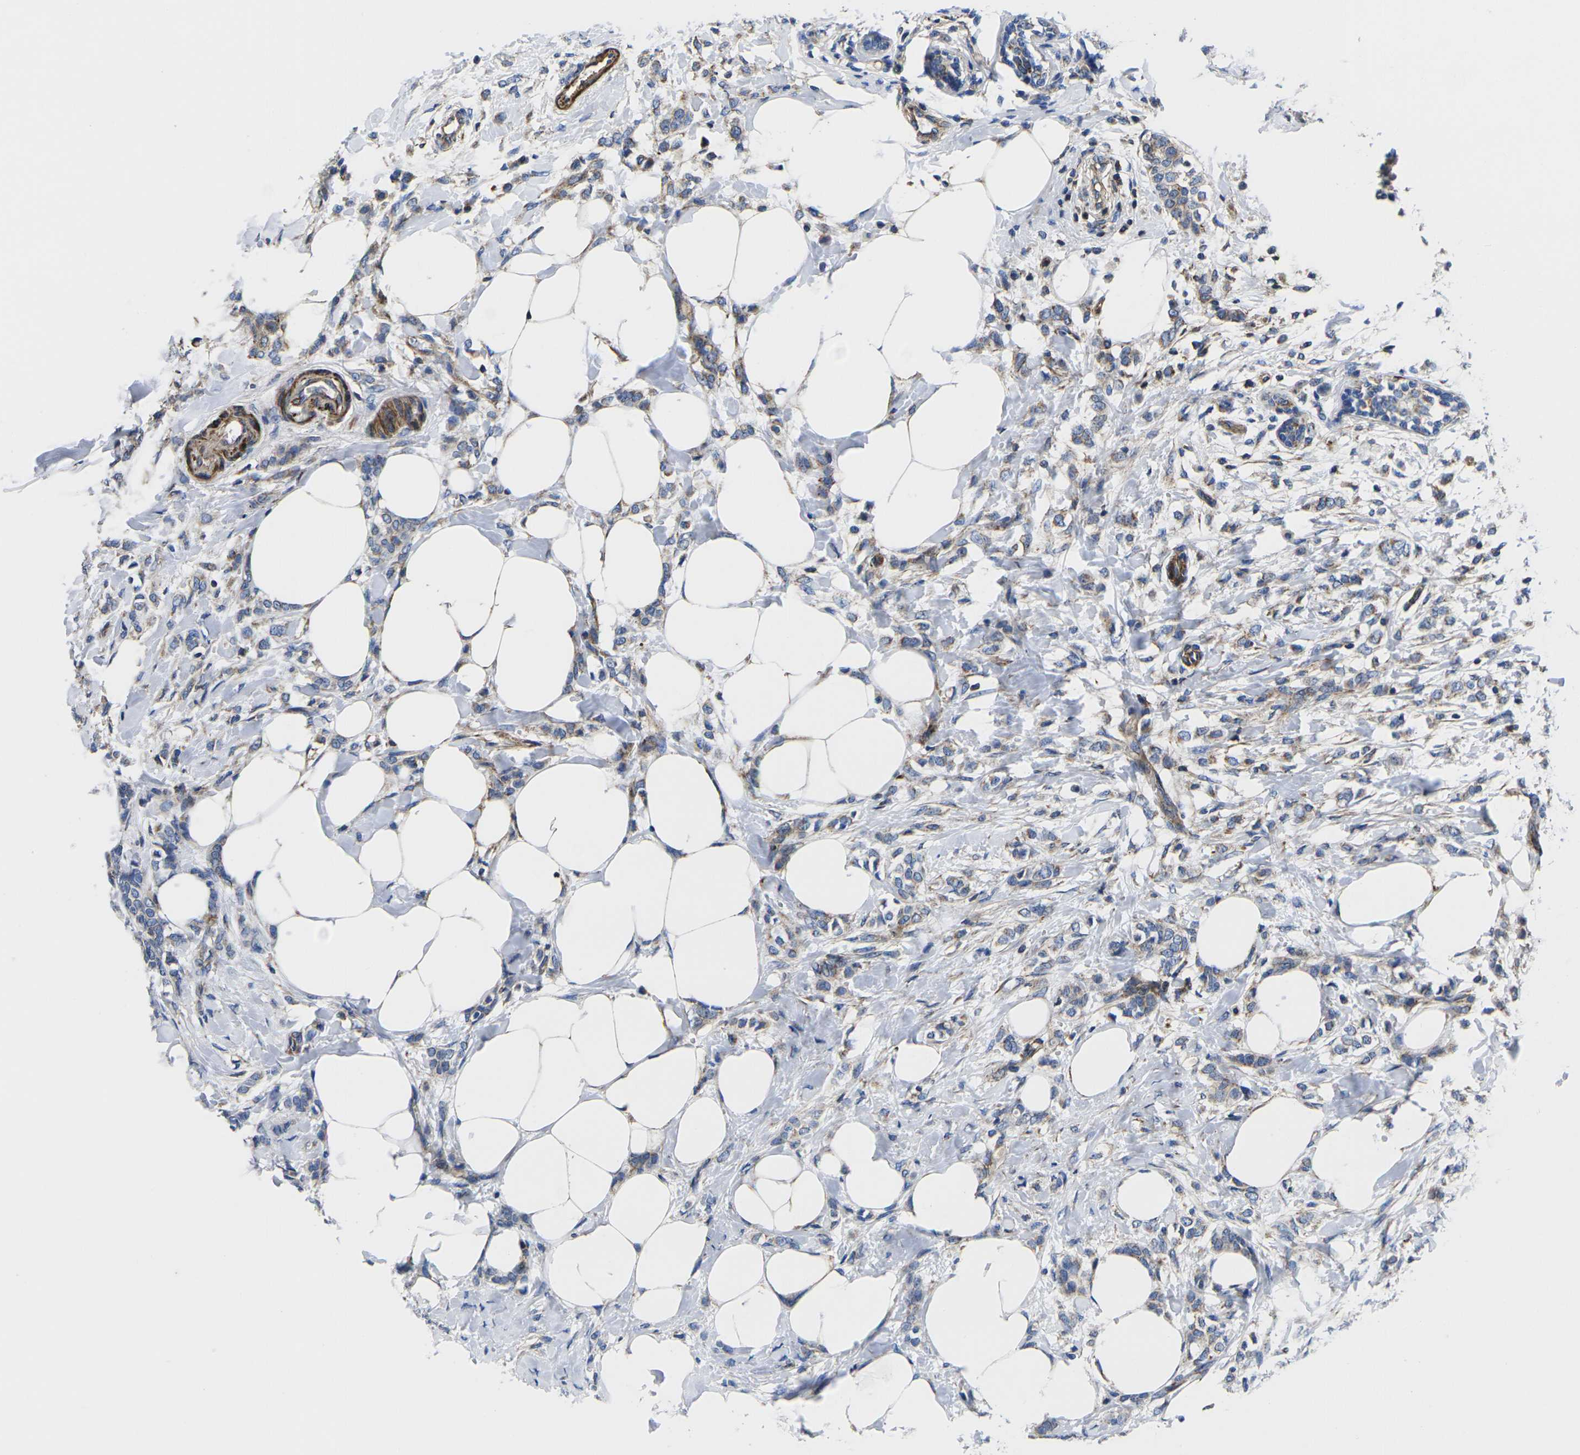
{"staining": {"intensity": "moderate", "quantity": "25%-75%", "location": "cytoplasmic/membranous"}, "tissue": "breast cancer", "cell_type": "Tumor cells", "image_type": "cancer", "snomed": [{"axis": "morphology", "description": "Lobular carcinoma, in situ"}, {"axis": "morphology", "description": "Lobular carcinoma"}, {"axis": "topography", "description": "Breast"}], "caption": "IHC micrograph of human breast cancer stained for a protein (brown), which shows medium levels of moderate cytoplasmic/membranous expression in about 25%-75% of tumor cells.", "gene": "GPR4", "patient": {"sex": "female", "age": 41}}